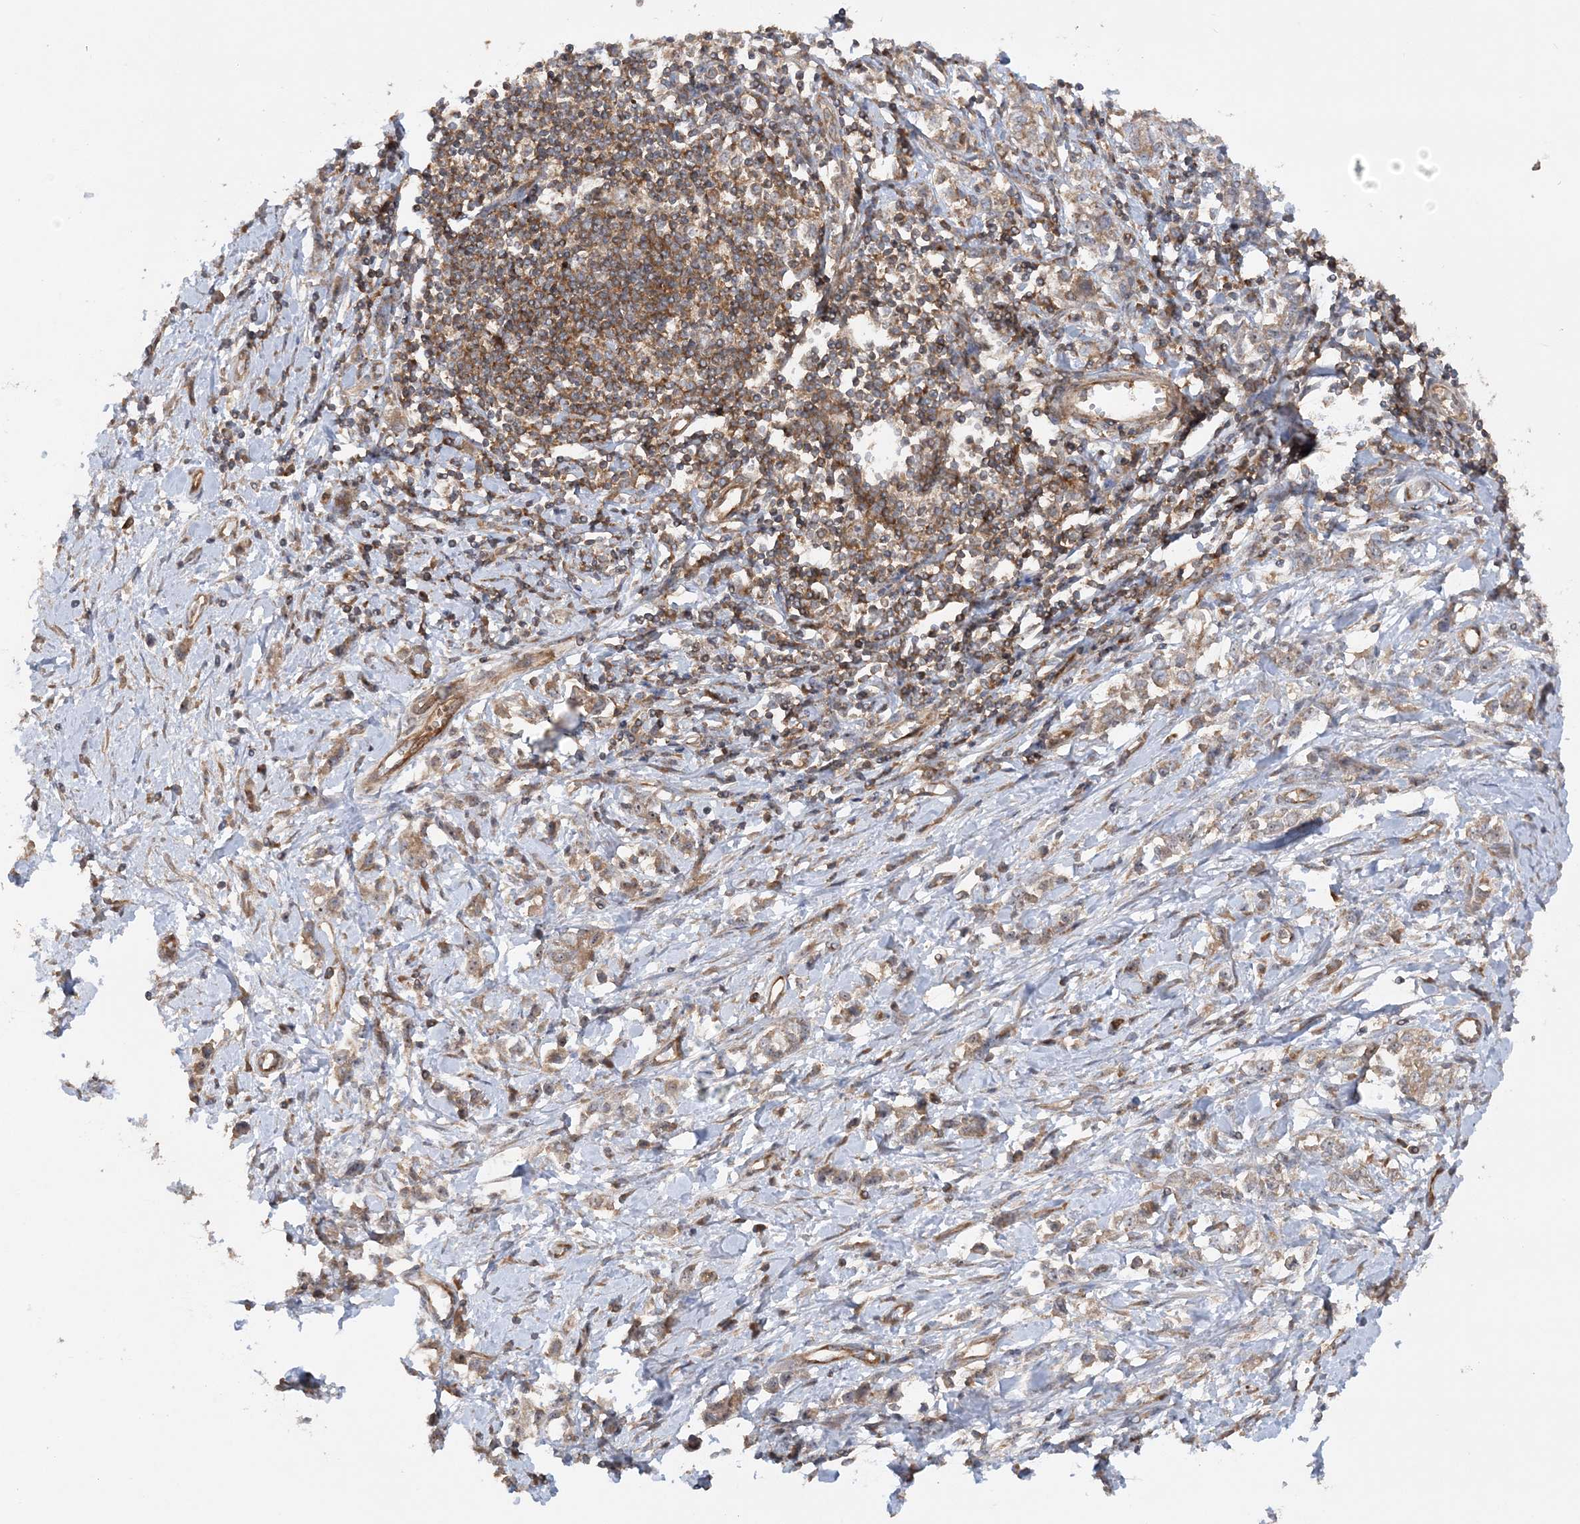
{"staining": {"intensity": "moderate", "quantity": ">75%", "location": "cytoplasmic/membranous"}, "tissue": "stomach cancer", "cell_type": "Tumor cells", "image_type": "cancer", "snomed": [{"axis": "morphology", "description": "Adenocarcinoma, NOS"}, {"axis": "topography", "description": "Stomach"}], "caption": "Brown immunohistochemical staining in stomach cancer (adenocarcinoma) displays moderate cytoplasmic/membranous positivity in approximately >75% of tumor cells.", "gene": "ACAP2", "patient": {"sex": "female", "age": 76}}